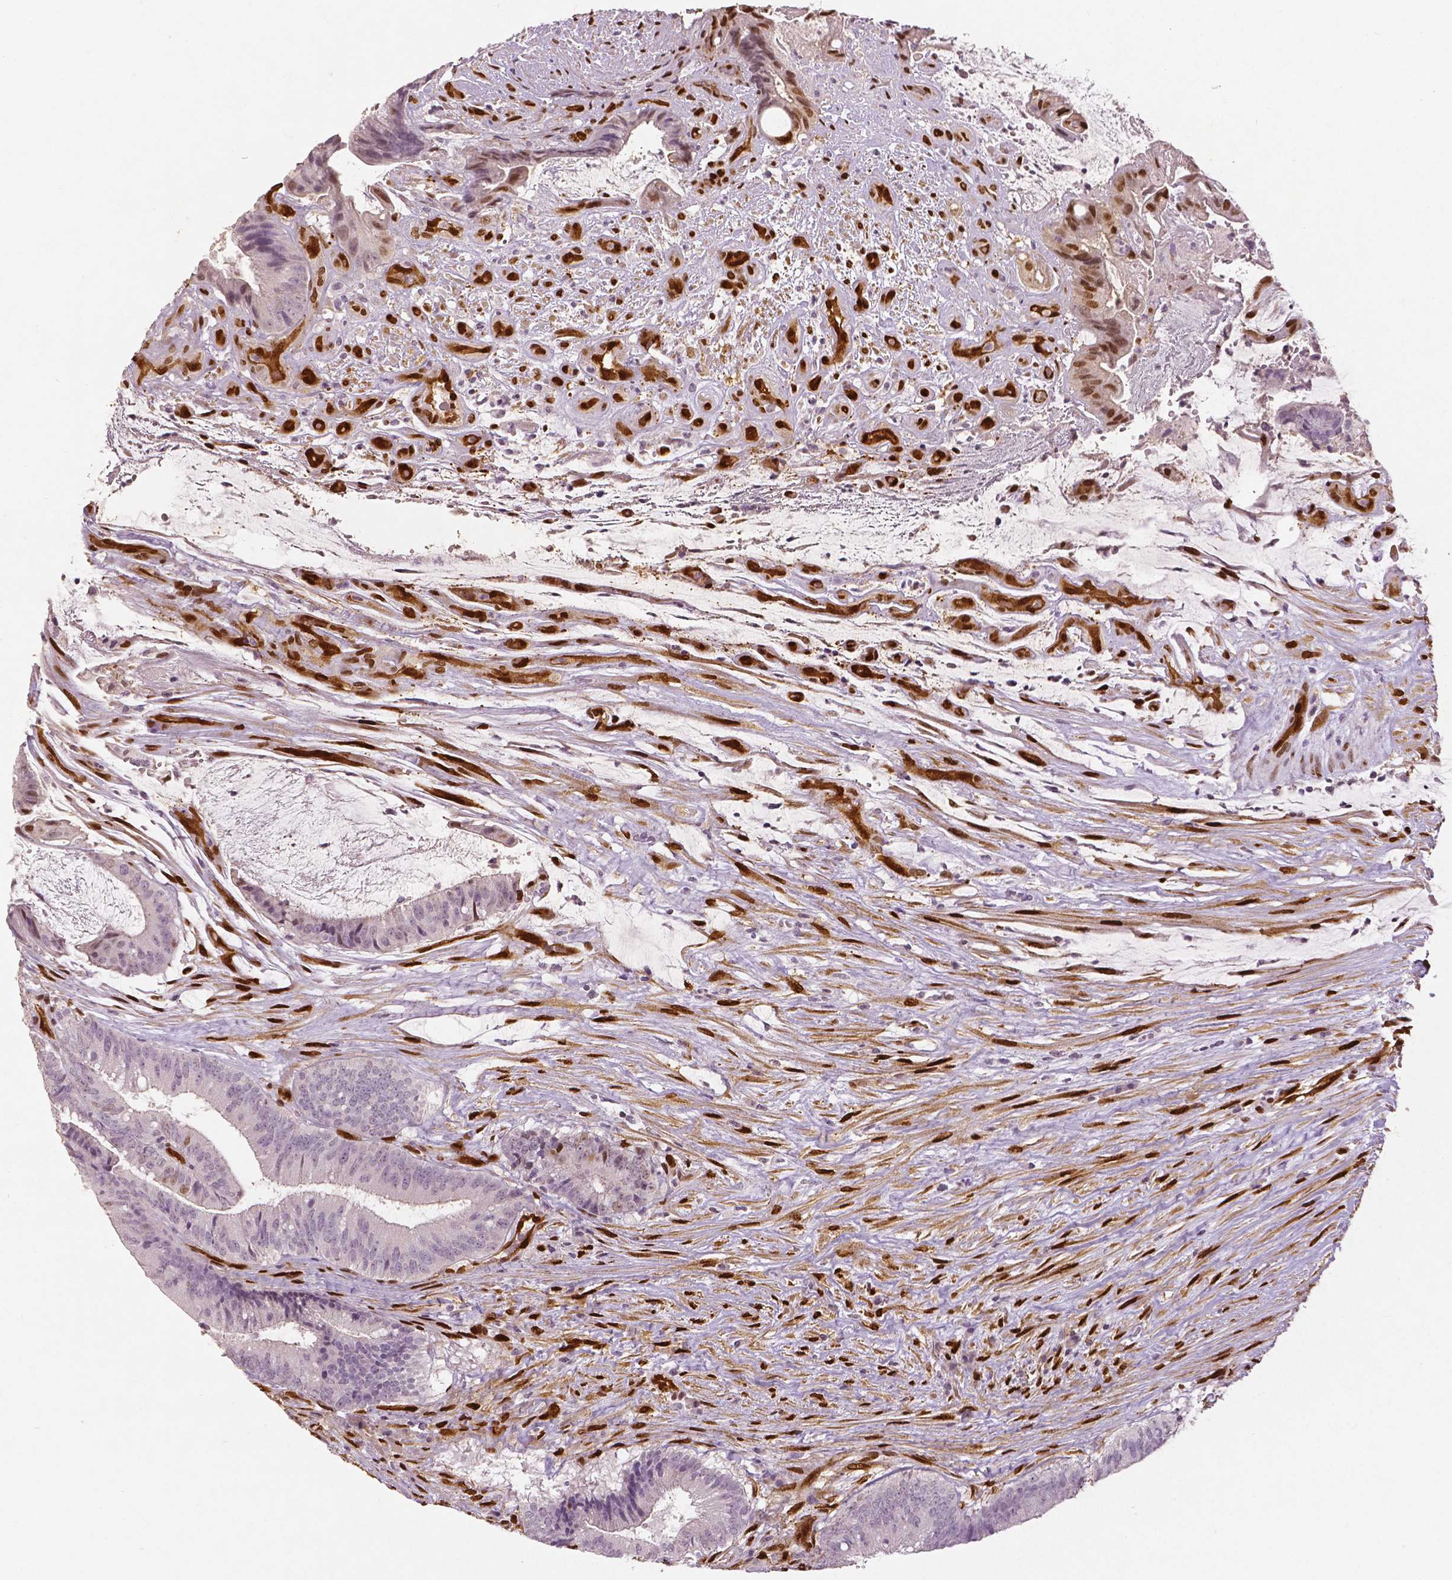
{"staining": {"intensity": "negative", "quantity": "none", "location": "none"}, "tissue": "colorectal cancer", "cell_type": "Tumor cells", "image_type": "cancer", "snomed": [{"axis": "morphology", "description": "Adenocarcinoma, NOS"}, {"axis": "topography", "description": "Colon"}], "caption": "An IHC image of colorectal cancer is shown. There is no staining in tumor cells of colorectal cancer.", "gene": "WWTR1", "patient": {"sex": "female", "age": 43}}